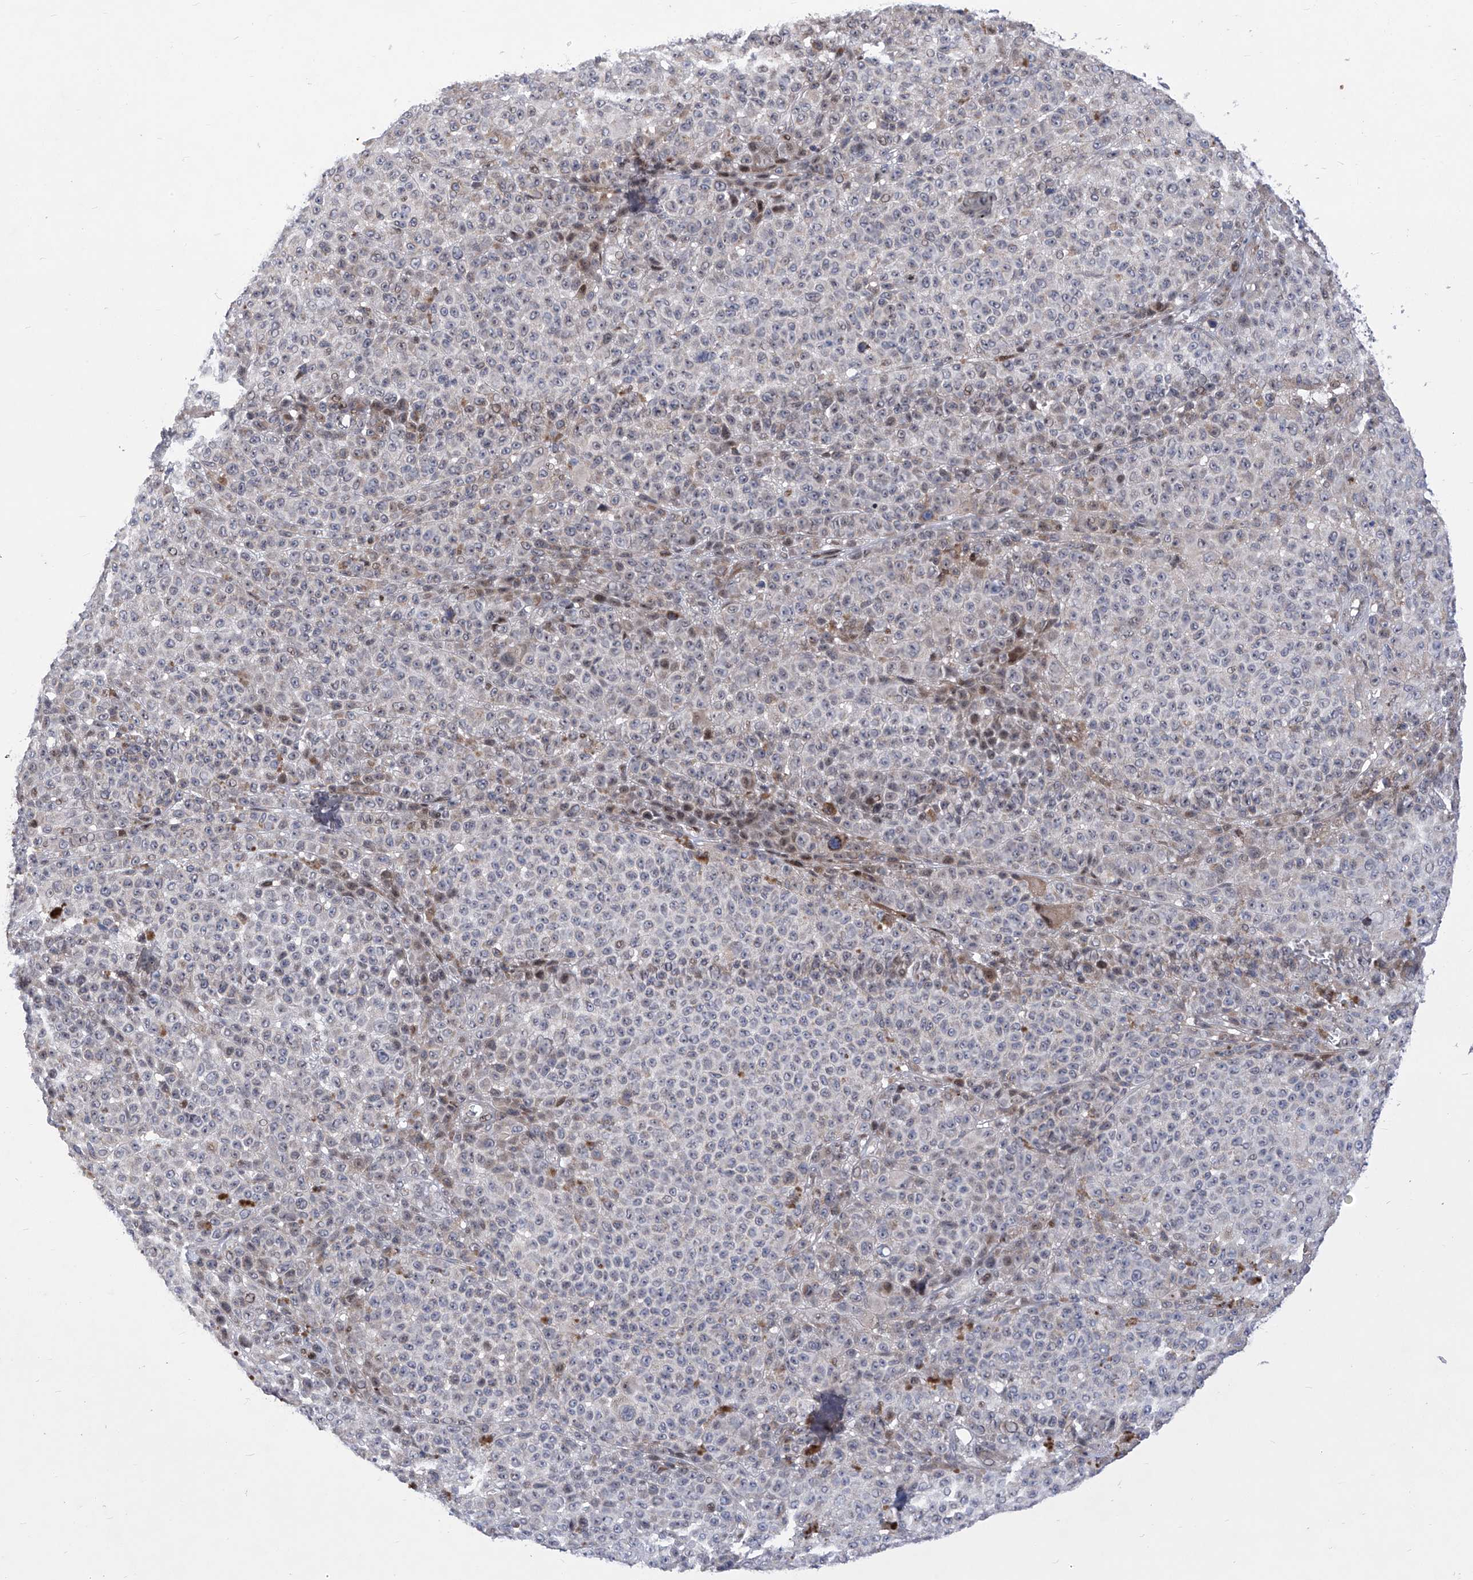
{"staining": {"intensity": "weak", "quantity": "<25%", "location": "nuclear"}, "tissue": "melanoma", "cell_type": "Tumor cells", "image_type": "cancer", "snomed": [{"axis": "morphology", "description": "Malignant melanoma, NOS"}, {"axis": "topography", "description": "Skin"}], "caption": "This is an IHC micrograph of melanoma. There is no staining in tumor cells.", "gene": "NUFIP1", "patient": {"sex": "female", "age": 94}}